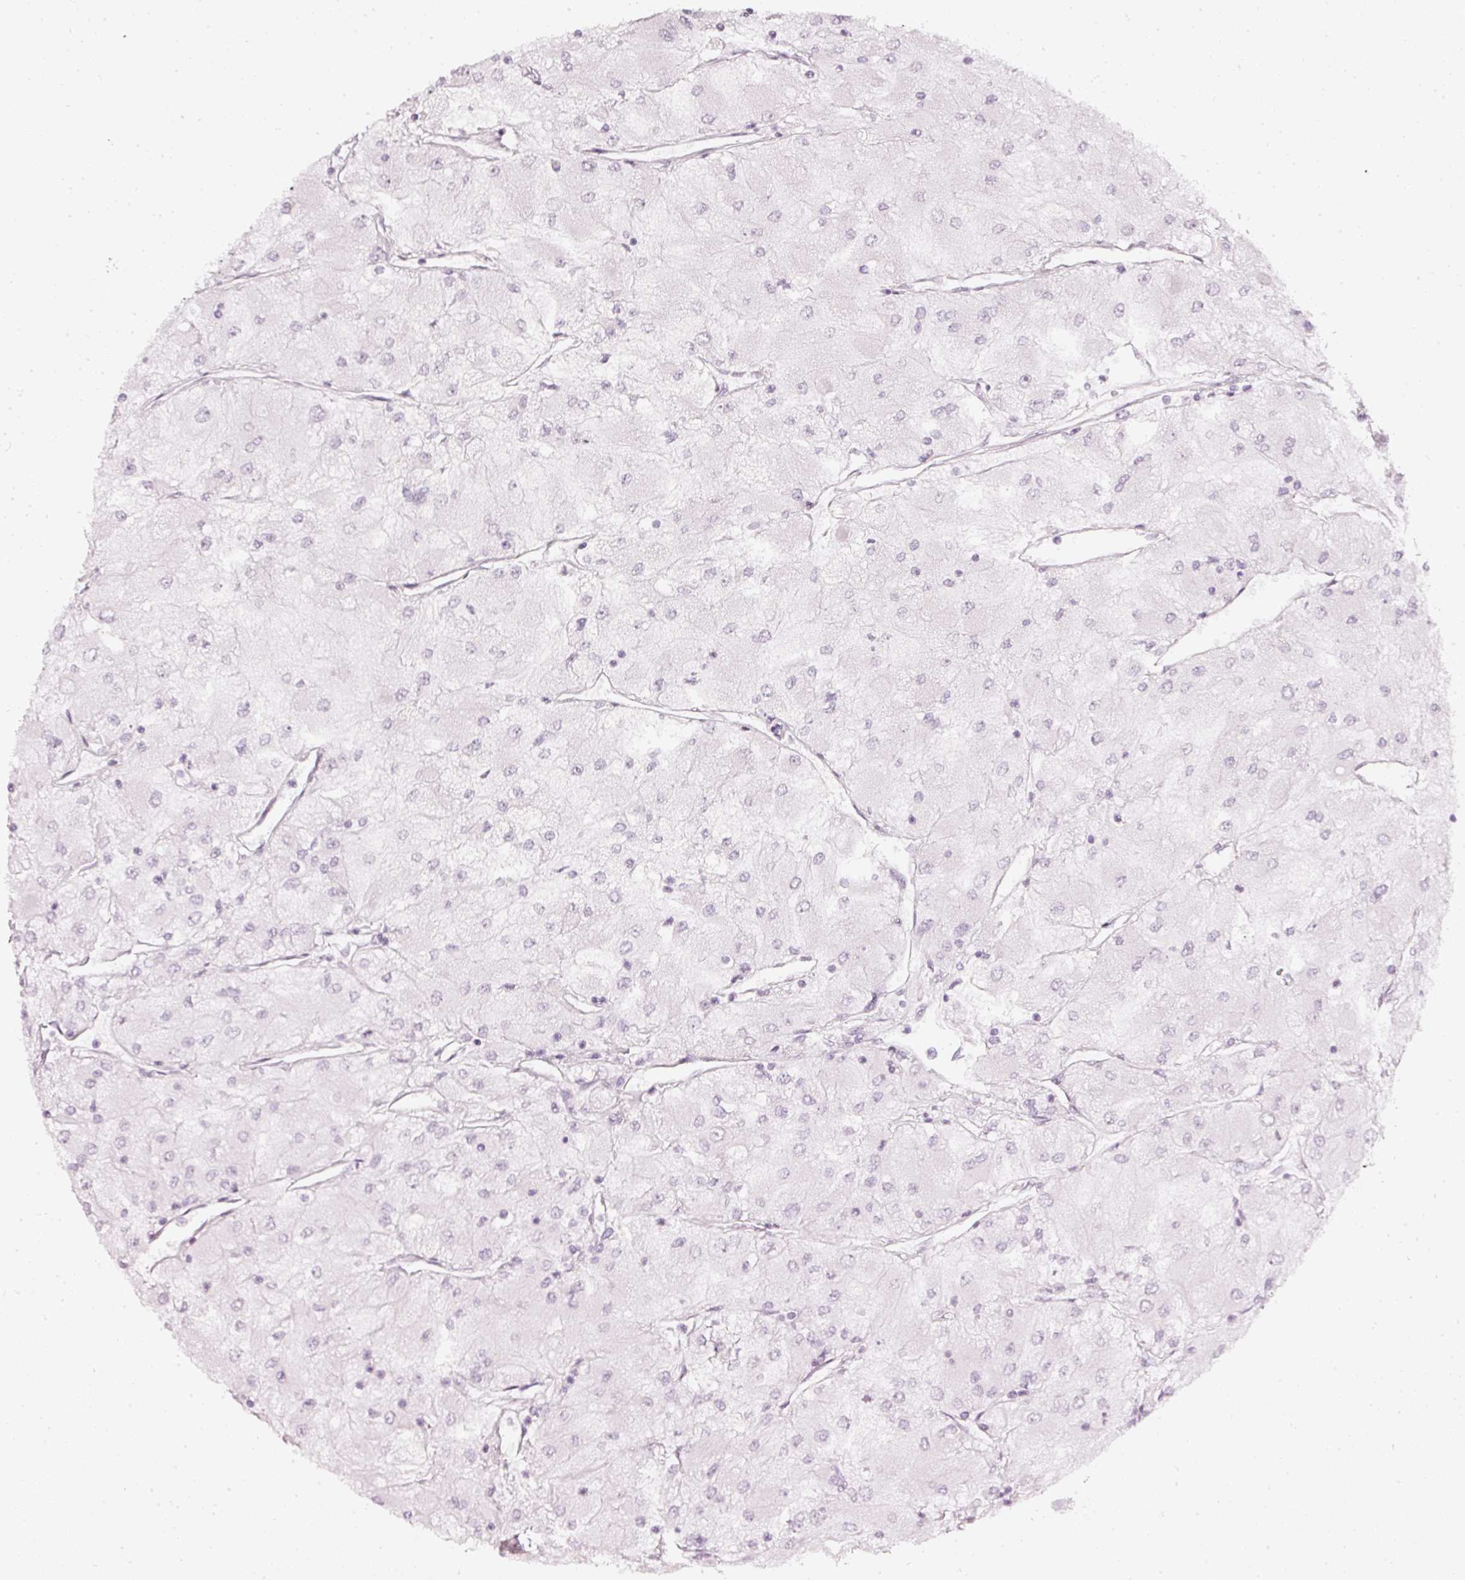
{"staining": {"intensity": "negative", "quantity": "none", "location": "none"}, "tissue": "renal cancer", "cell_type": "Tumor cells", "image_type": "cancer", "snomed": [{"axis": "morphology", "description": "Adenocarcinoma, NOS"}, {"axis": "topography", "description": "Kidney"}], "caption": "Immunohistochemistry micrograph of neoplastic tissue: human adenocarcinoma (renal) stained with DAB reveals no significant protein positivity in tumor cells.", "gene": "CNP", "patient": {"sex": "male", "age": 80}}